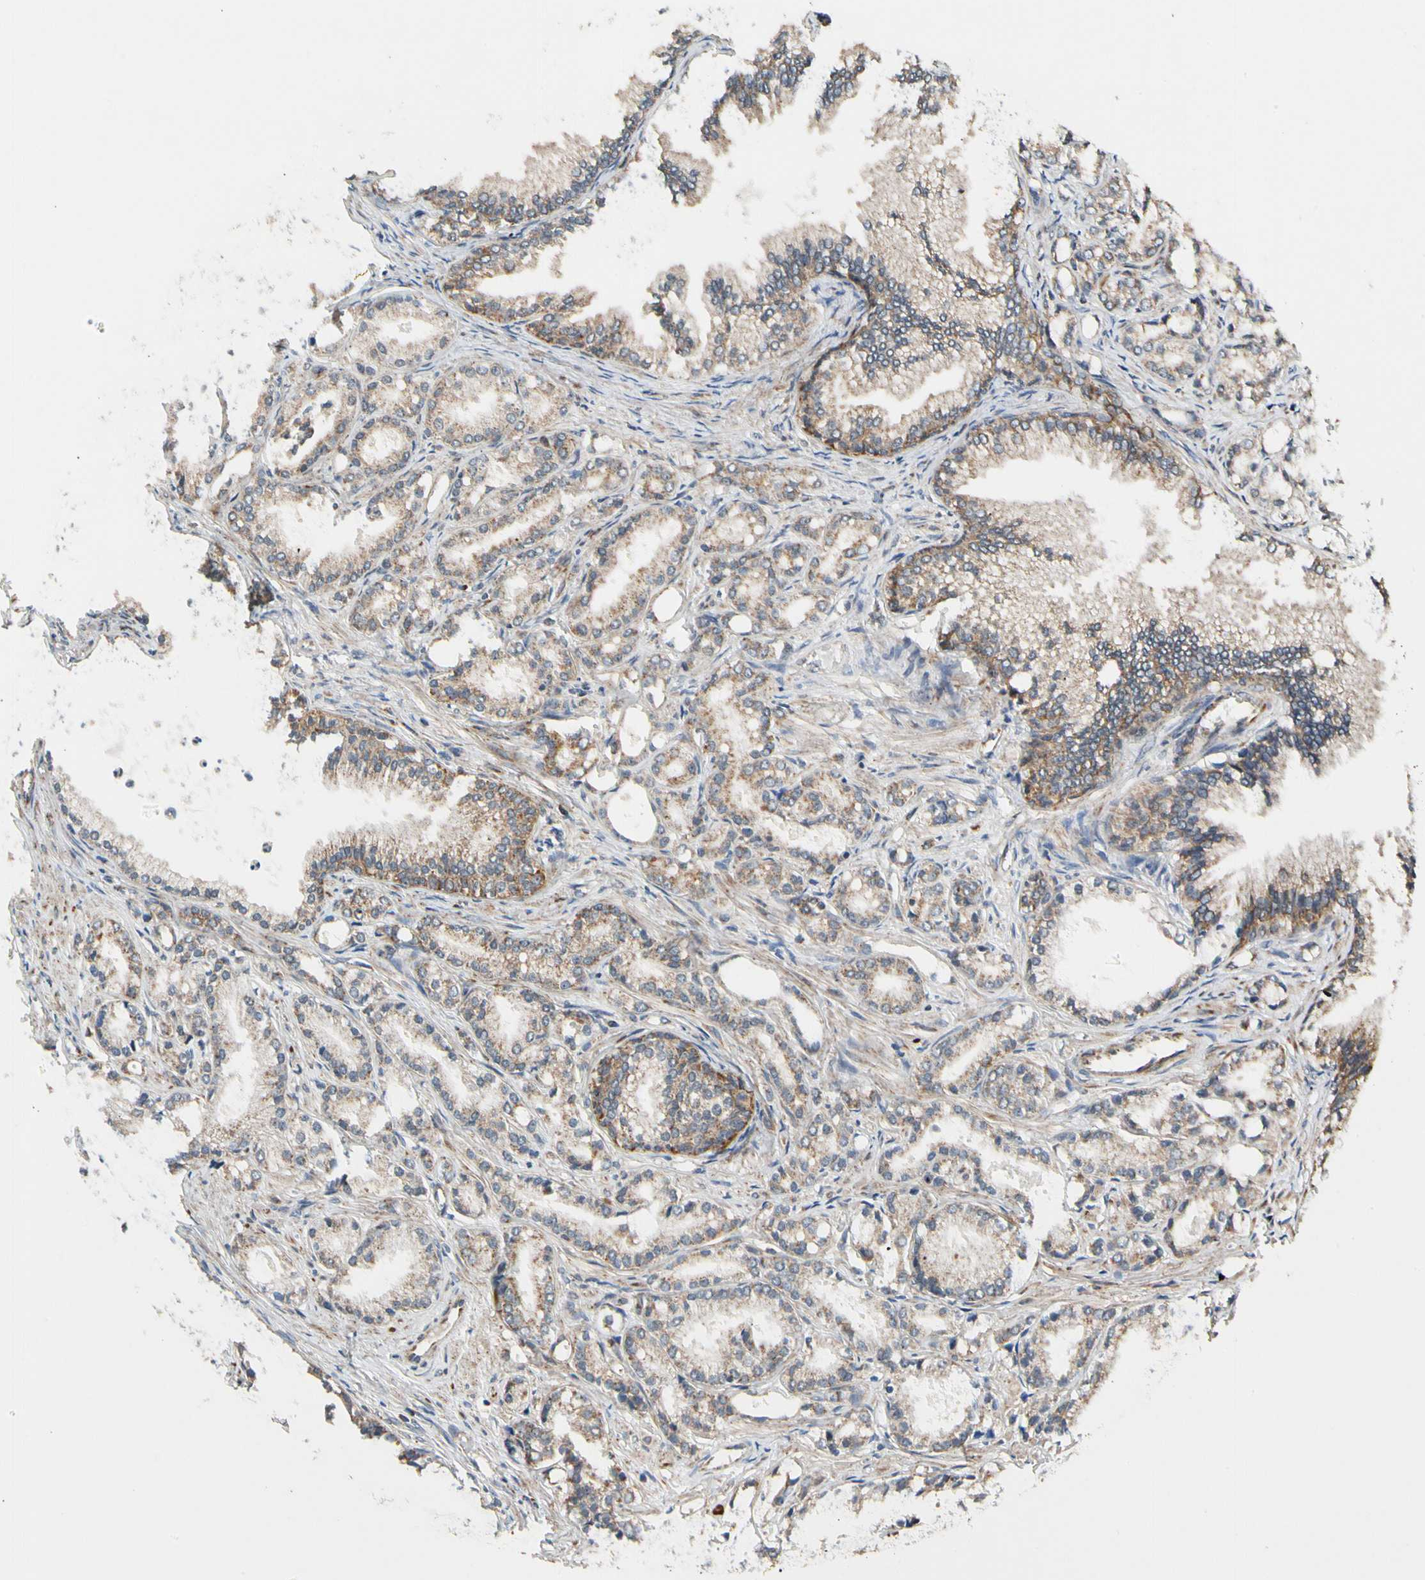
{"staining": {"intensity": "weak", "quantity": "25%-75%", "location": "cytoplasmic/membranous"}, "tissue": "prostate cancer", "cell_type": "Tumor cells", "image_type": "cancer", "snomed": [{"axis": "morphology", "description": "Adenocarcinoma, Low grade"}, {"axis": "topography", "description": "Prostate"}], "caption": "Immunohistochemistry of low-grade adenocarcinoma (prostate) displays low levels of weak cytoplasmic/membranous staining in about 25%-75% of tumor cells.", "gene": "KHDC4", "patient": {"sex": "male", "age": 72}}